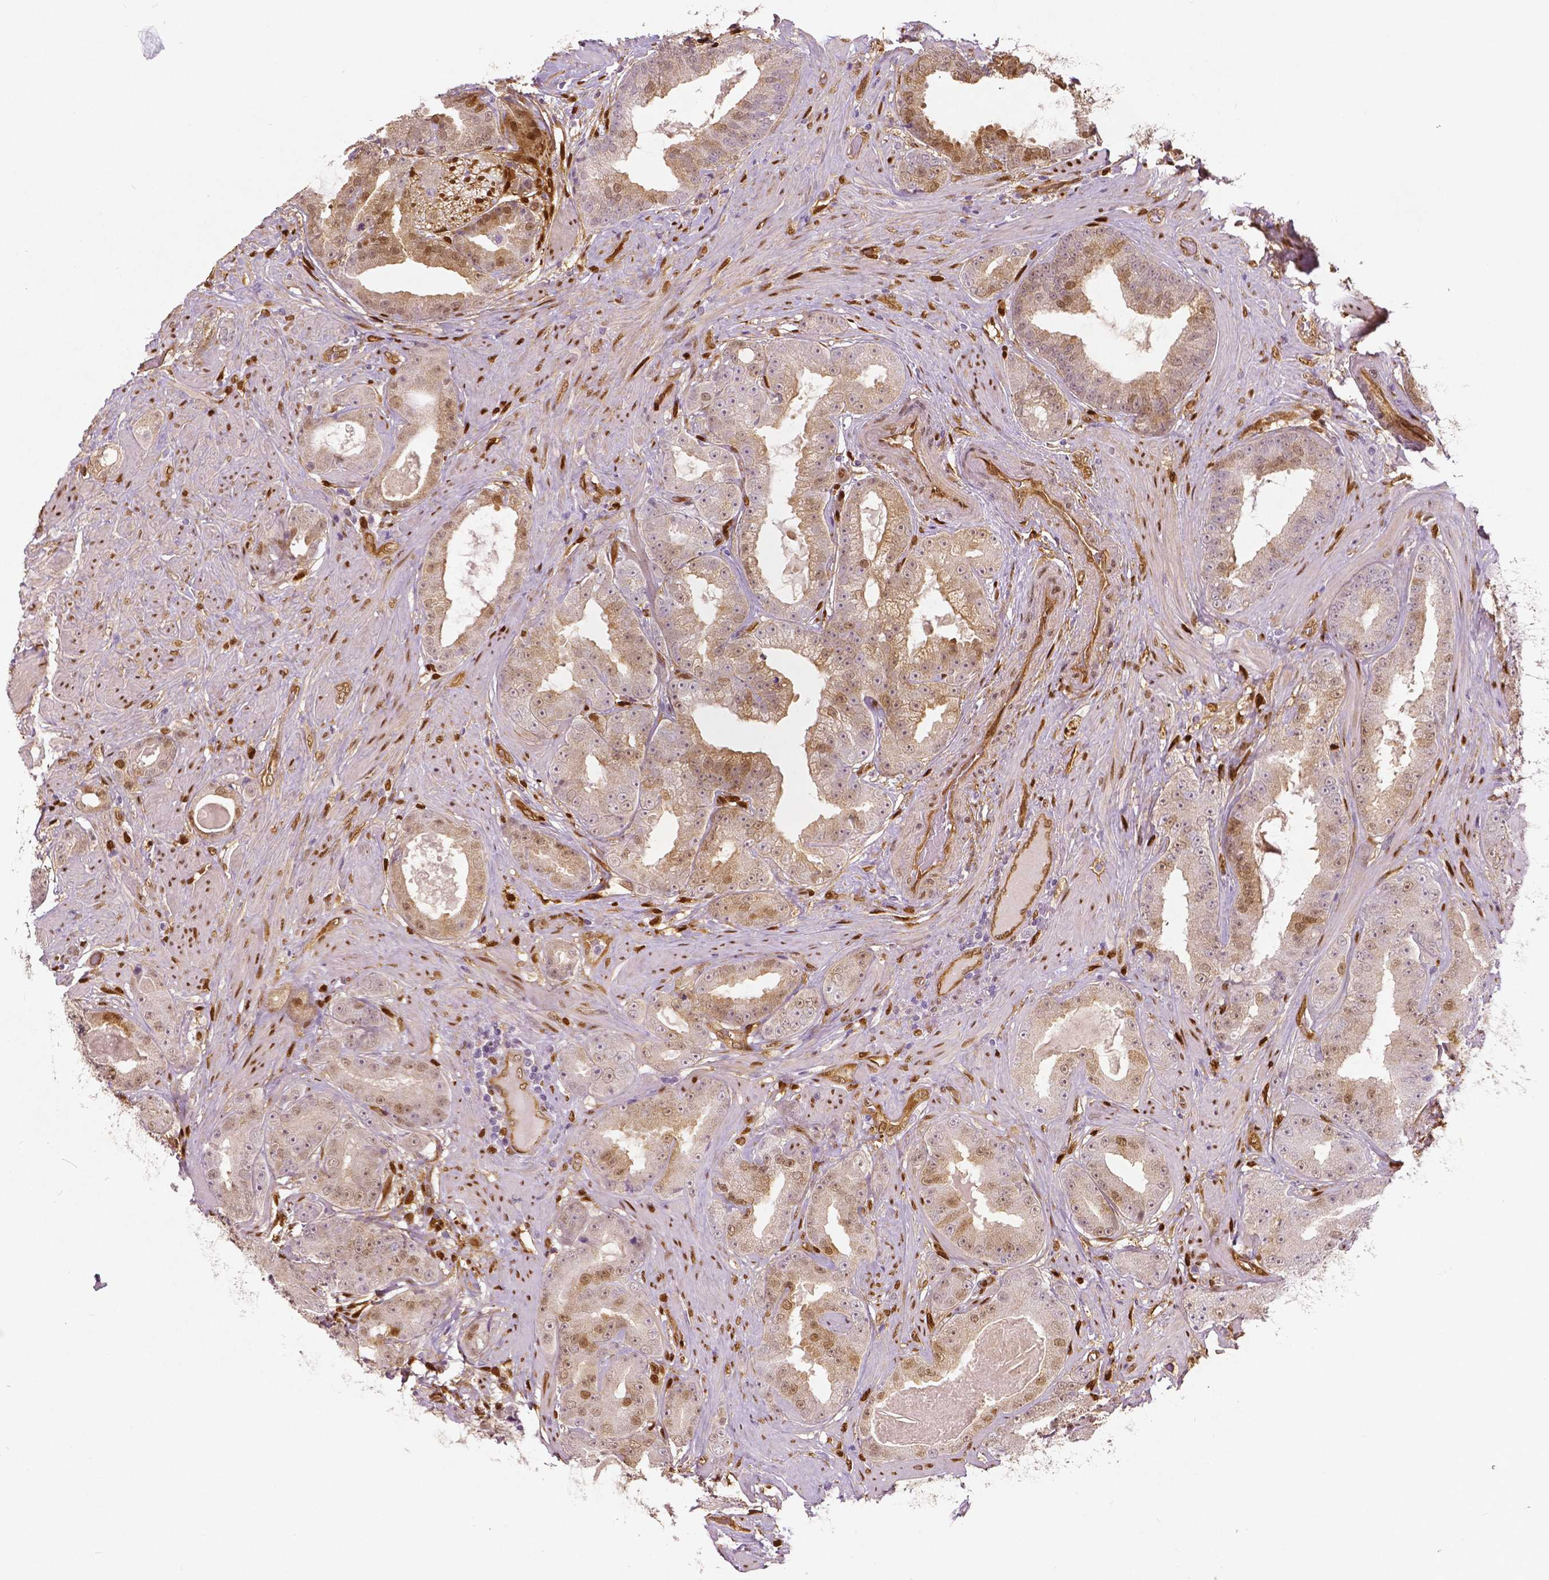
{"staining": {"intensity": "moderate", "quantity": "25%-75%", "location": "cytoplasmic/membranous,nuclear"}, "tissue": "prostate cancer", "cell_type": "Tumor cells", "image_type": "cancer", "snomed": [{"axis": "morphology", "description": "Adenocarcinoma, Low grade"}, {"axis": "topography", "description": "Prostate"}], "caption": "Brown immunohistochemical staining in adenocarcinoma (low-grade) (prostate) exhibits moderate cytoplasmic/membranous and nuclear positivity in about 25%-75% of tumor cells. The protein is shown in brown color, while the nuclei are stained blue.", "gene": "WWTR1", "patient": {"sex": "male", "age": 60}}